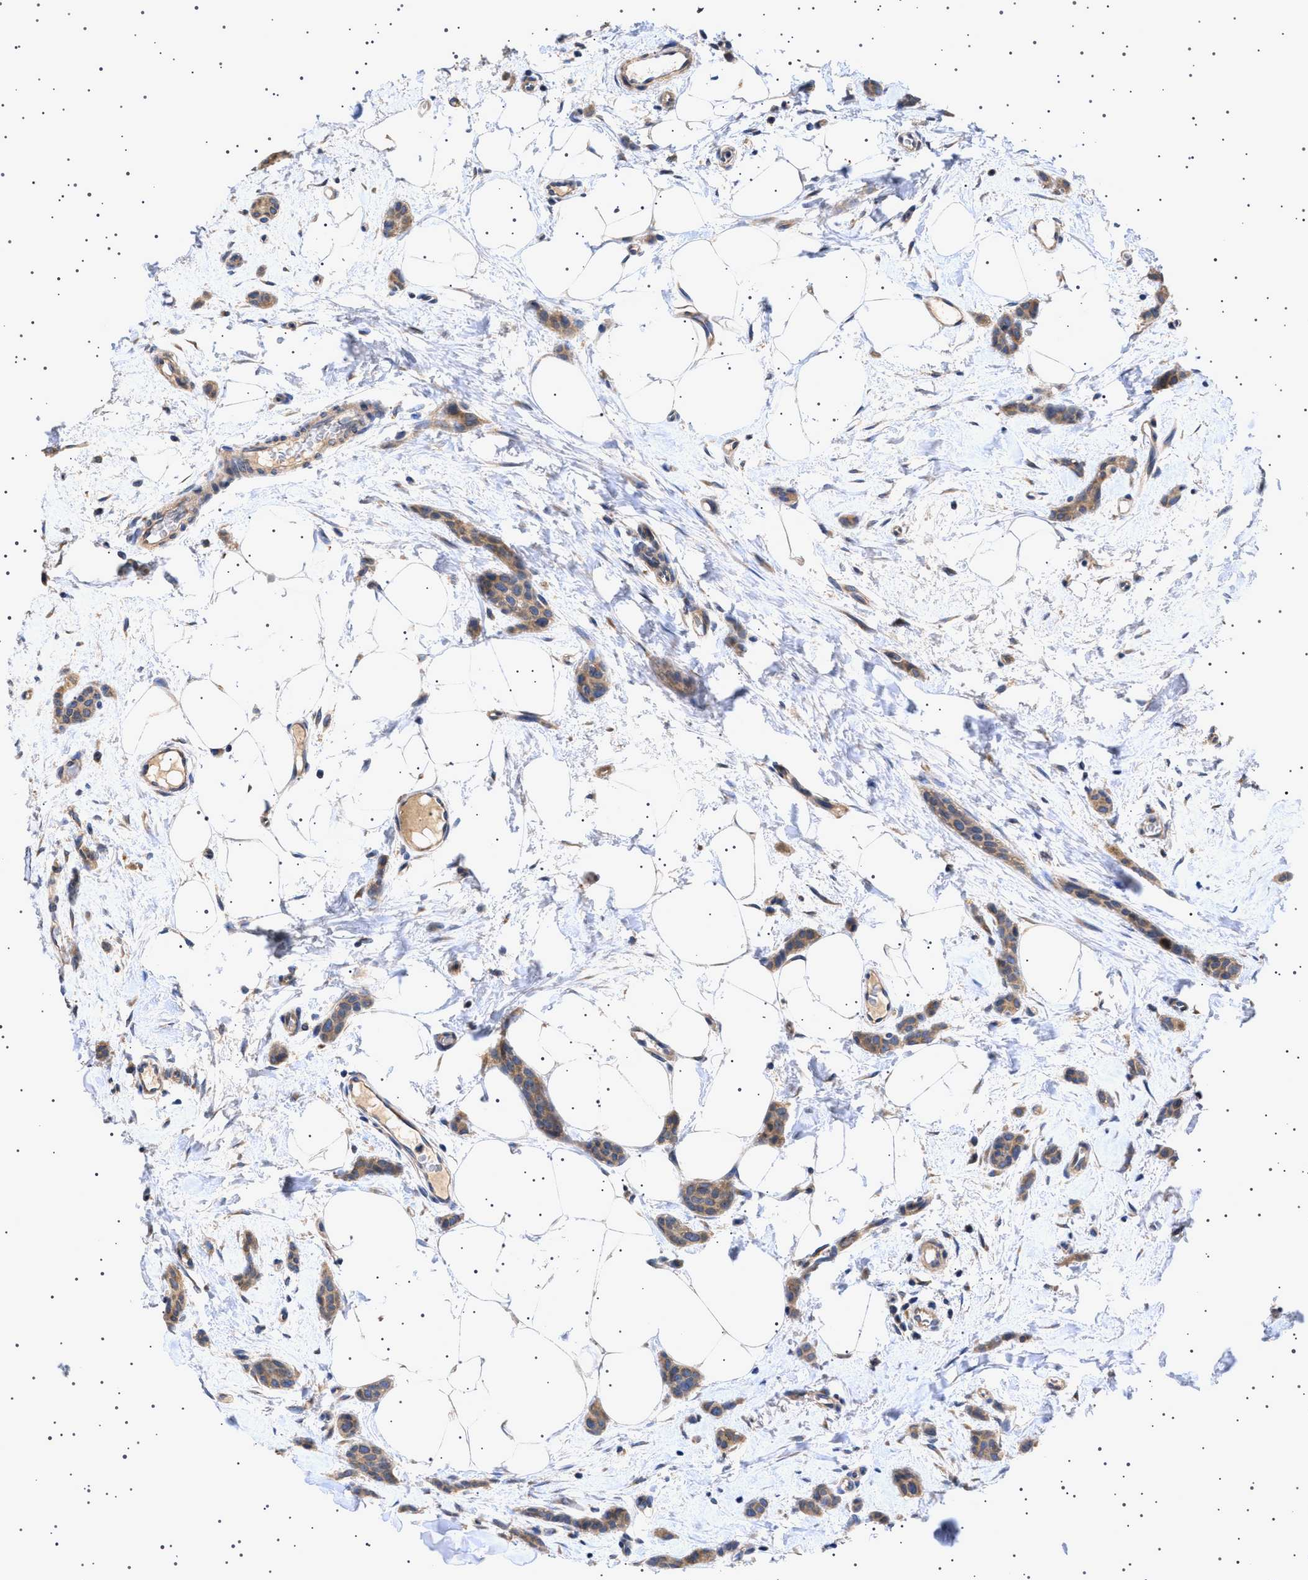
{"staining": {"intensity": "moderate", "quantity": ">75%", "location": "cytoplasmic/membranous"}, "tissue": "breast cancer", "cell_type": "Tumor cells", "image_type": "cancer", "snomed": [{"axis": "morphology", "description": "Lobular carcinoma"}, {"axis": "topography", "description": "Skin"}, {"axis": "topography", "description": "Breast"}], "caption": "Immunohistochemical staining of lobular carcinoma (breast) shows medium levels of moderate cytoplasmic/membranous protein positivity in approximately >75% of tumor cells.", "gene": "NUP93", "patient": {"sex": "female", "age": 46}}